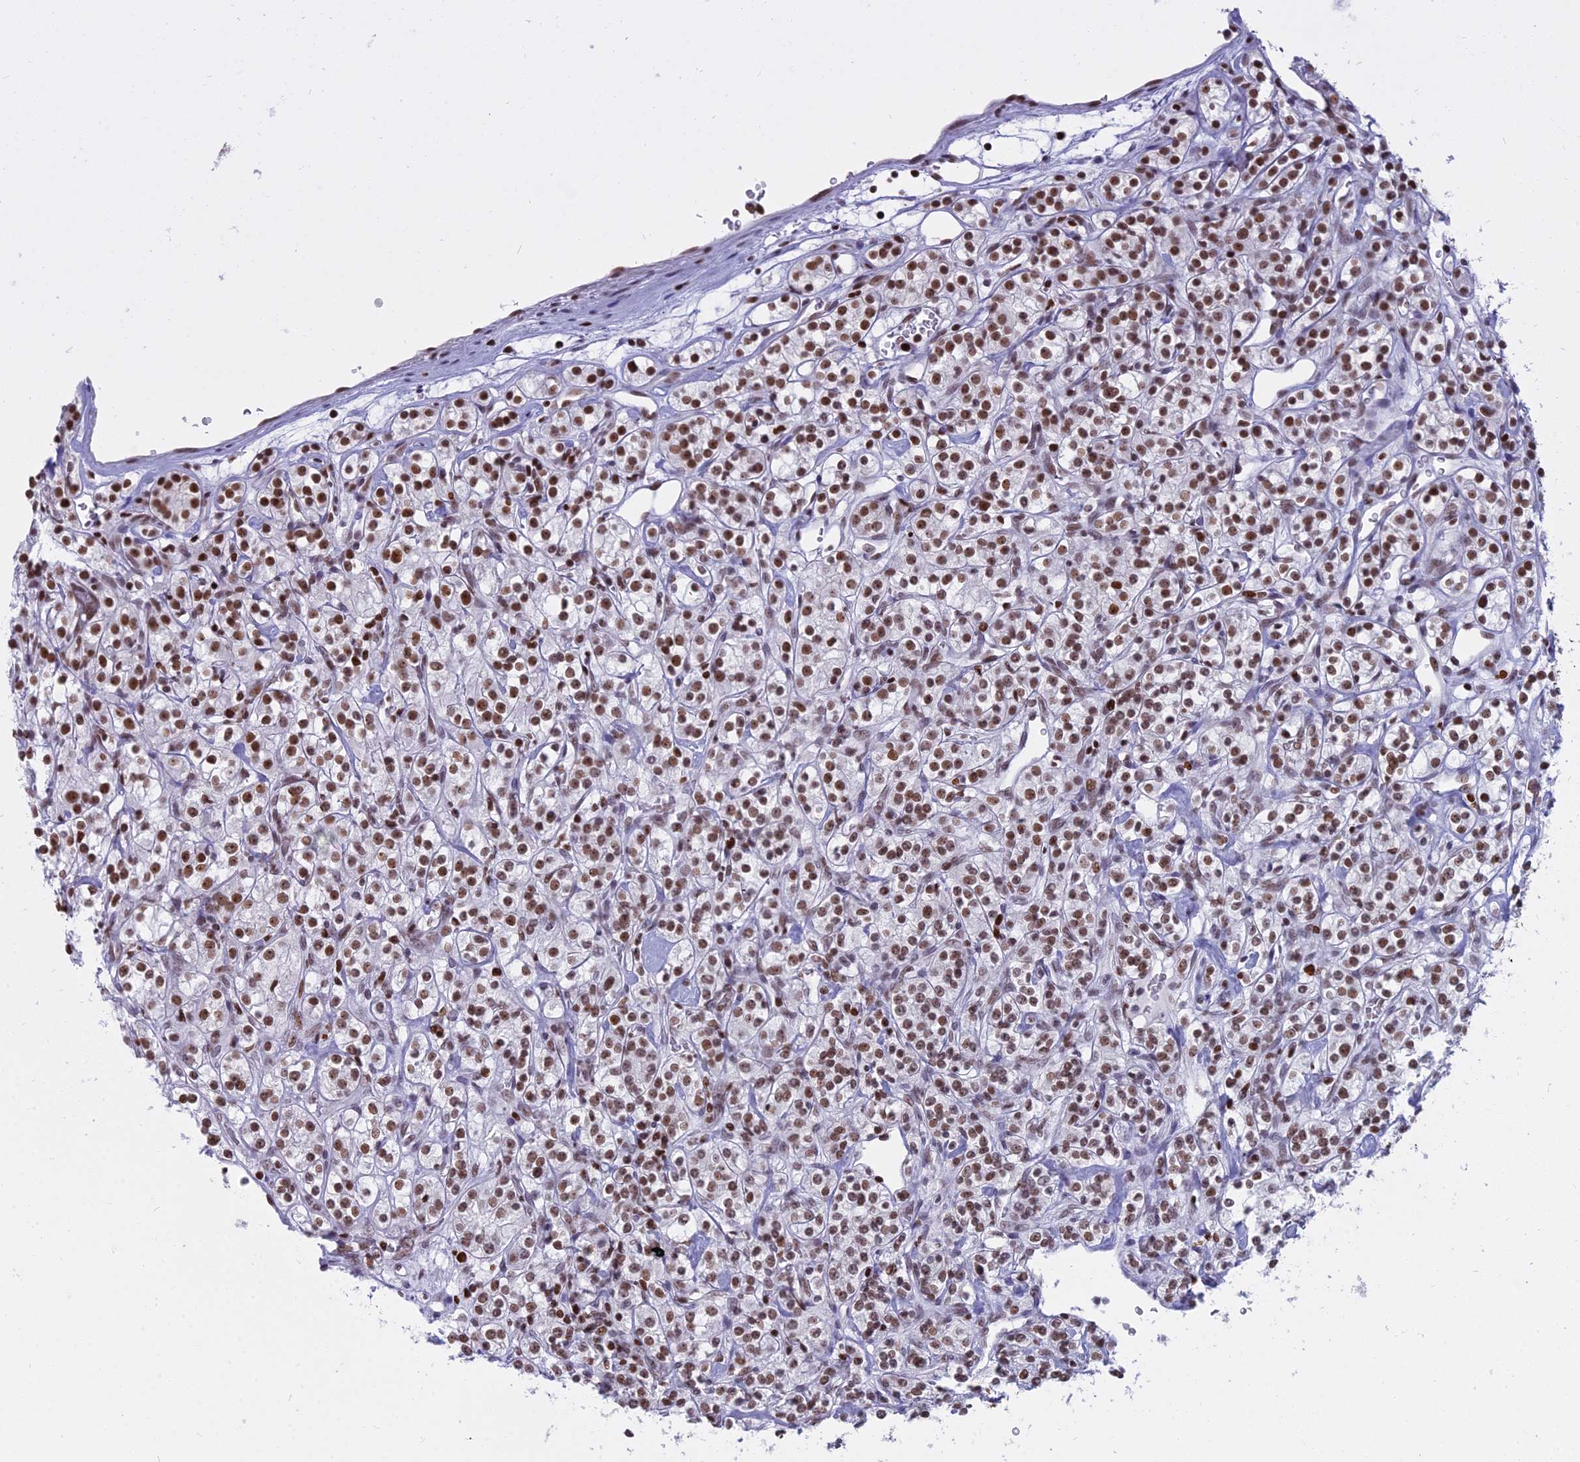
{"staining": {"intensity": "moderate", "quantity": ">75%", "location": "nuclear"}, "tissue": "renal cancer", "cell_type": "Tumor cells", "image_type": "cancer", "snomed": [{"axis": "morphology", "description": "Adenocarcinoma, NOS"}, {"axis": "topography", "description": "Kidney"}], "caption": "Immunohistochemical staining of renal cancer exhibits medium levels of moderate nuclear staining in about >75% of tumor cells.", "gene": "PARP1", "patient": {"sex": "male", "age": 77}}